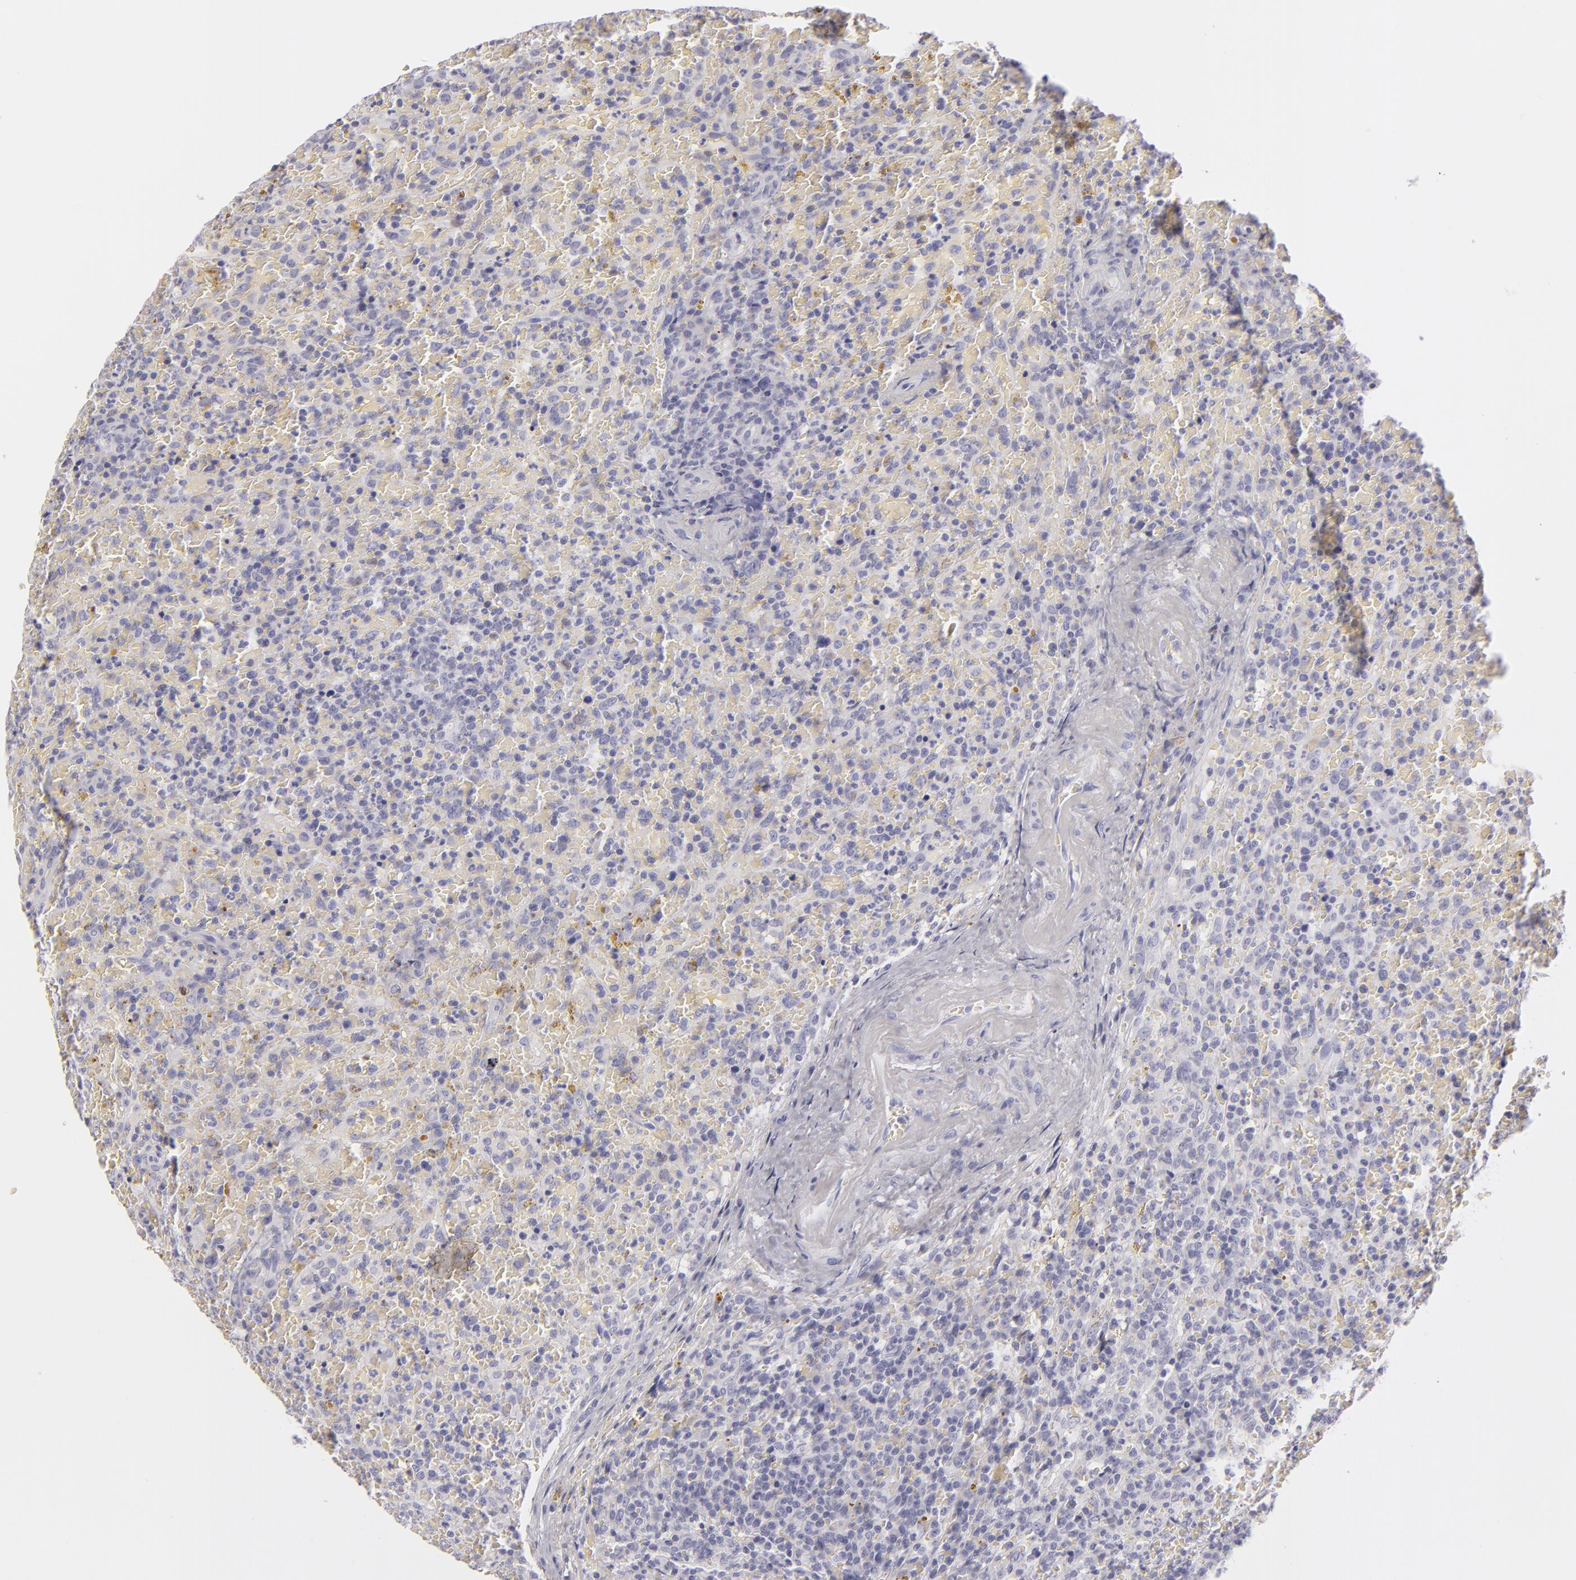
{"staining": {"intensity": "negative", "quantity": "none", "location": "none"}, "tissue": "lymphoma", "cell_type": "Tumor cells", "image_type": "cancer", "snomed": [{"axis": "morphology", "description": "Malignant lymphoma, non-Hodgkin's type, High grade"}, {"axis": "topography", "description": "Spleen"}, {"axis": "topography", "description": "Lymph node"}], "caption": "The histopathology image reveals no significant positivity in tumor cells of malignant lymphoma, non-Hodgkin's type (high-grade).", "gene": "DLG4", "patient": {"sex": "female", "age": 70}}